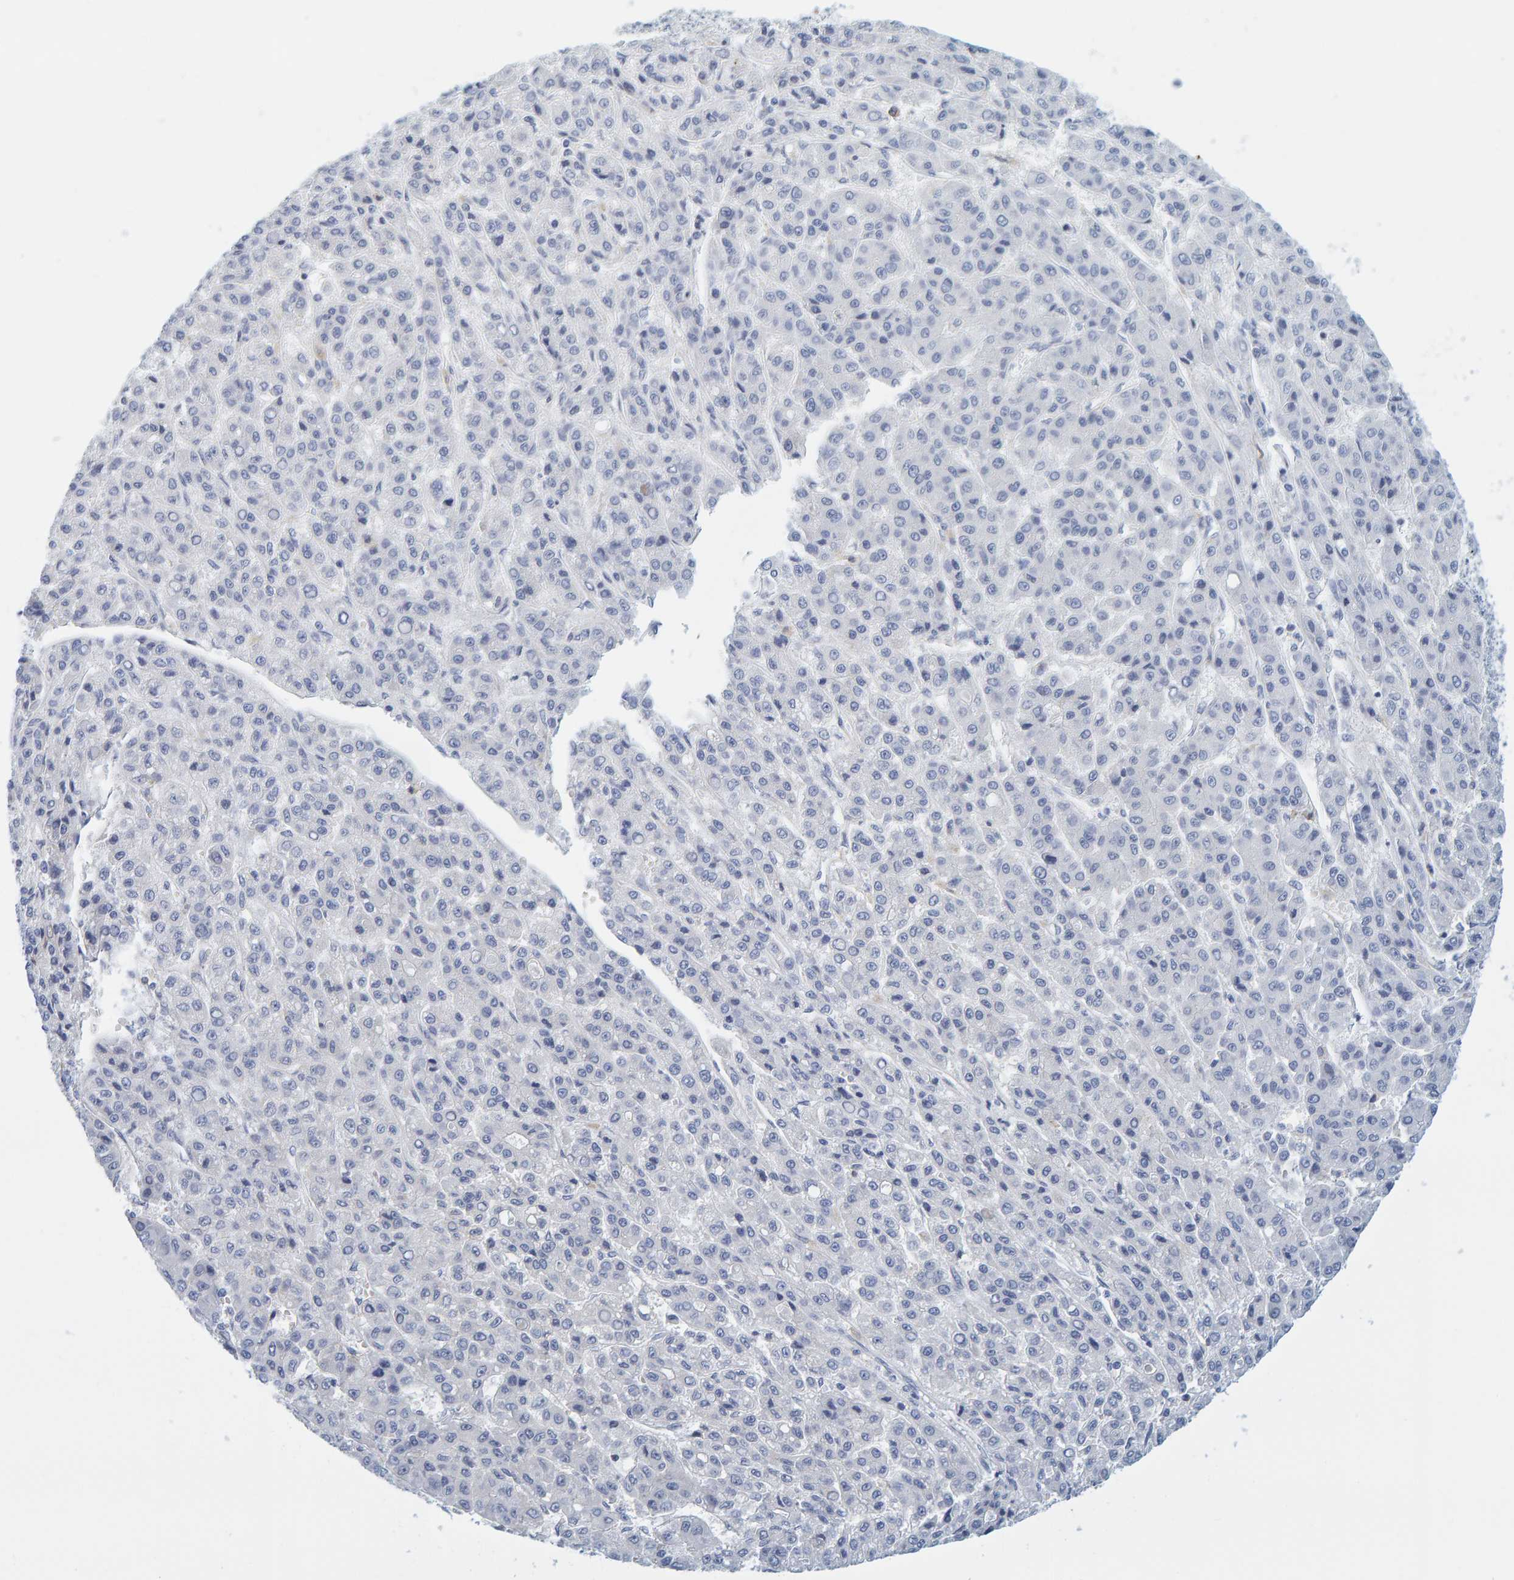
{"staining": {"intensity": "negative", "quantity": "none", "location": "none"}, "tissue": "liver cancer", "cell_type": "Tumor cells", "image_type": "cancer", "snomed": [{"axis": "morphology", "description": "Carcinoma, Hepatocellular, NOS"}, {"axis": "topography", "description": "Liver"}], "caption": "Tumor cells are negative for protein expression in human liver hepatocellular carcinoma. Nuclei are stained in blue.", "gene": "MOG", "patient": {"sex": "male", "age": 70}}